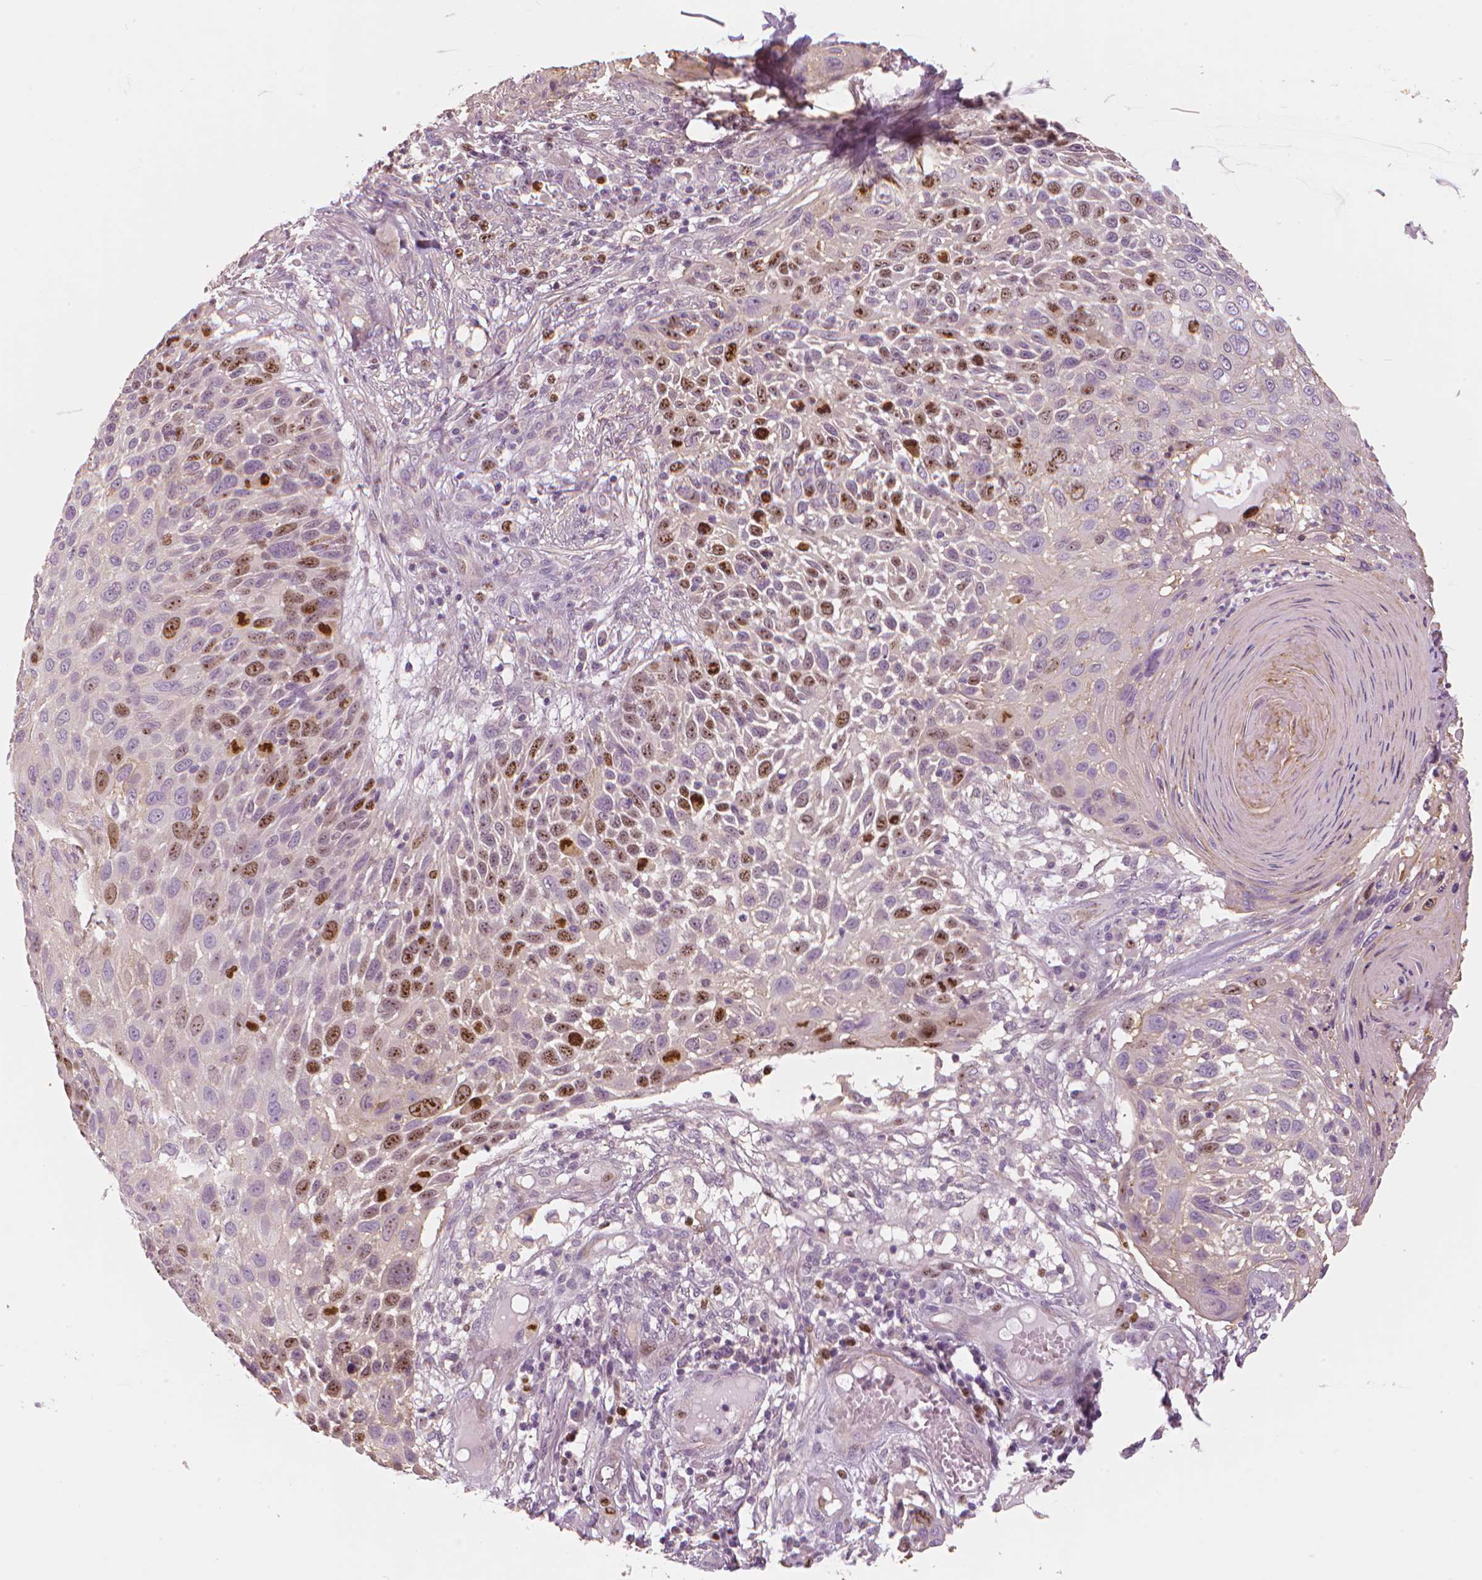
{"staining": {"intensity": "moderate", "quantity": "25%-75%", "location": "nuclear"}, "tissue": "skin cancer", "cell_type": "Tumor cells", "image_type": "cancer", "snomed": [{"axis": "morphology", "description": "Squamous cell carcinoma, NOS"}, {"axis": "topography", "description": "Skin"}], "caption": "Squamous cell carcinoma (skin) was stained to show a protein in brown. There is medium levels of moderate nuclear positivity in approximately 25%-75% of tumor cells.", "gene": "MKI67", "patient": {"sex": "male", "age": 92}}